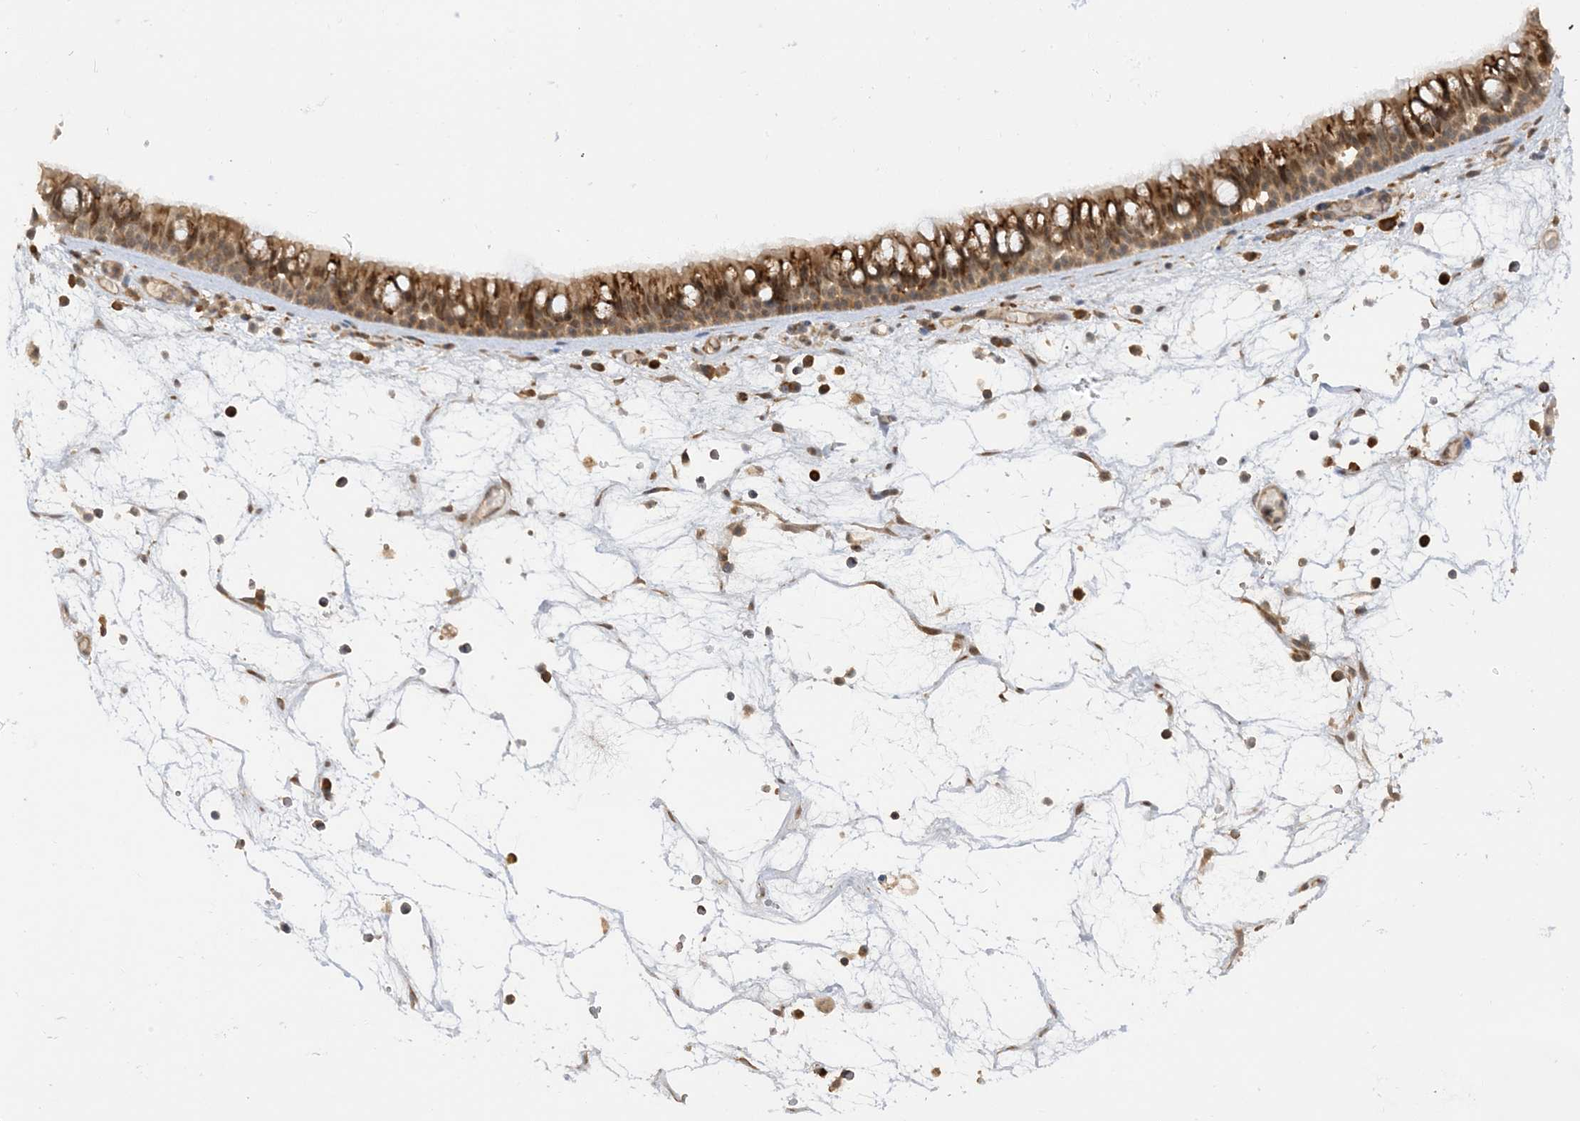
{"staining": {"intensity": "moderate", "quantity": ">75%", "location": "cytoplasmic/membranous,nuclear"}, "tissue": "nasopharynx", "cell_type": "Respiratory epithelial cells", "image_type": "normal", "snomed": [{"axis": "morphology", "description": "Normal tissue, NOS"}, {"axis": "morphology", "description": "Inflammation, NOS"}, {"axis": "morphology", "description": "Malignant melanoma, Metastatic site"}, {"axis": "topography", "description": "Nasopharynx"}], "caption": "Respiratory epithelial cells reveal medium levels of moderate cytoplasmic/membranous,nuclear positivity in approximately >75% of cells in benign human nasopharynx. (DAB = brown stain, brightfield microscopy at high magnification).", "gene": "METTL21A", "patient": {"sex": "male", "age": 70}}